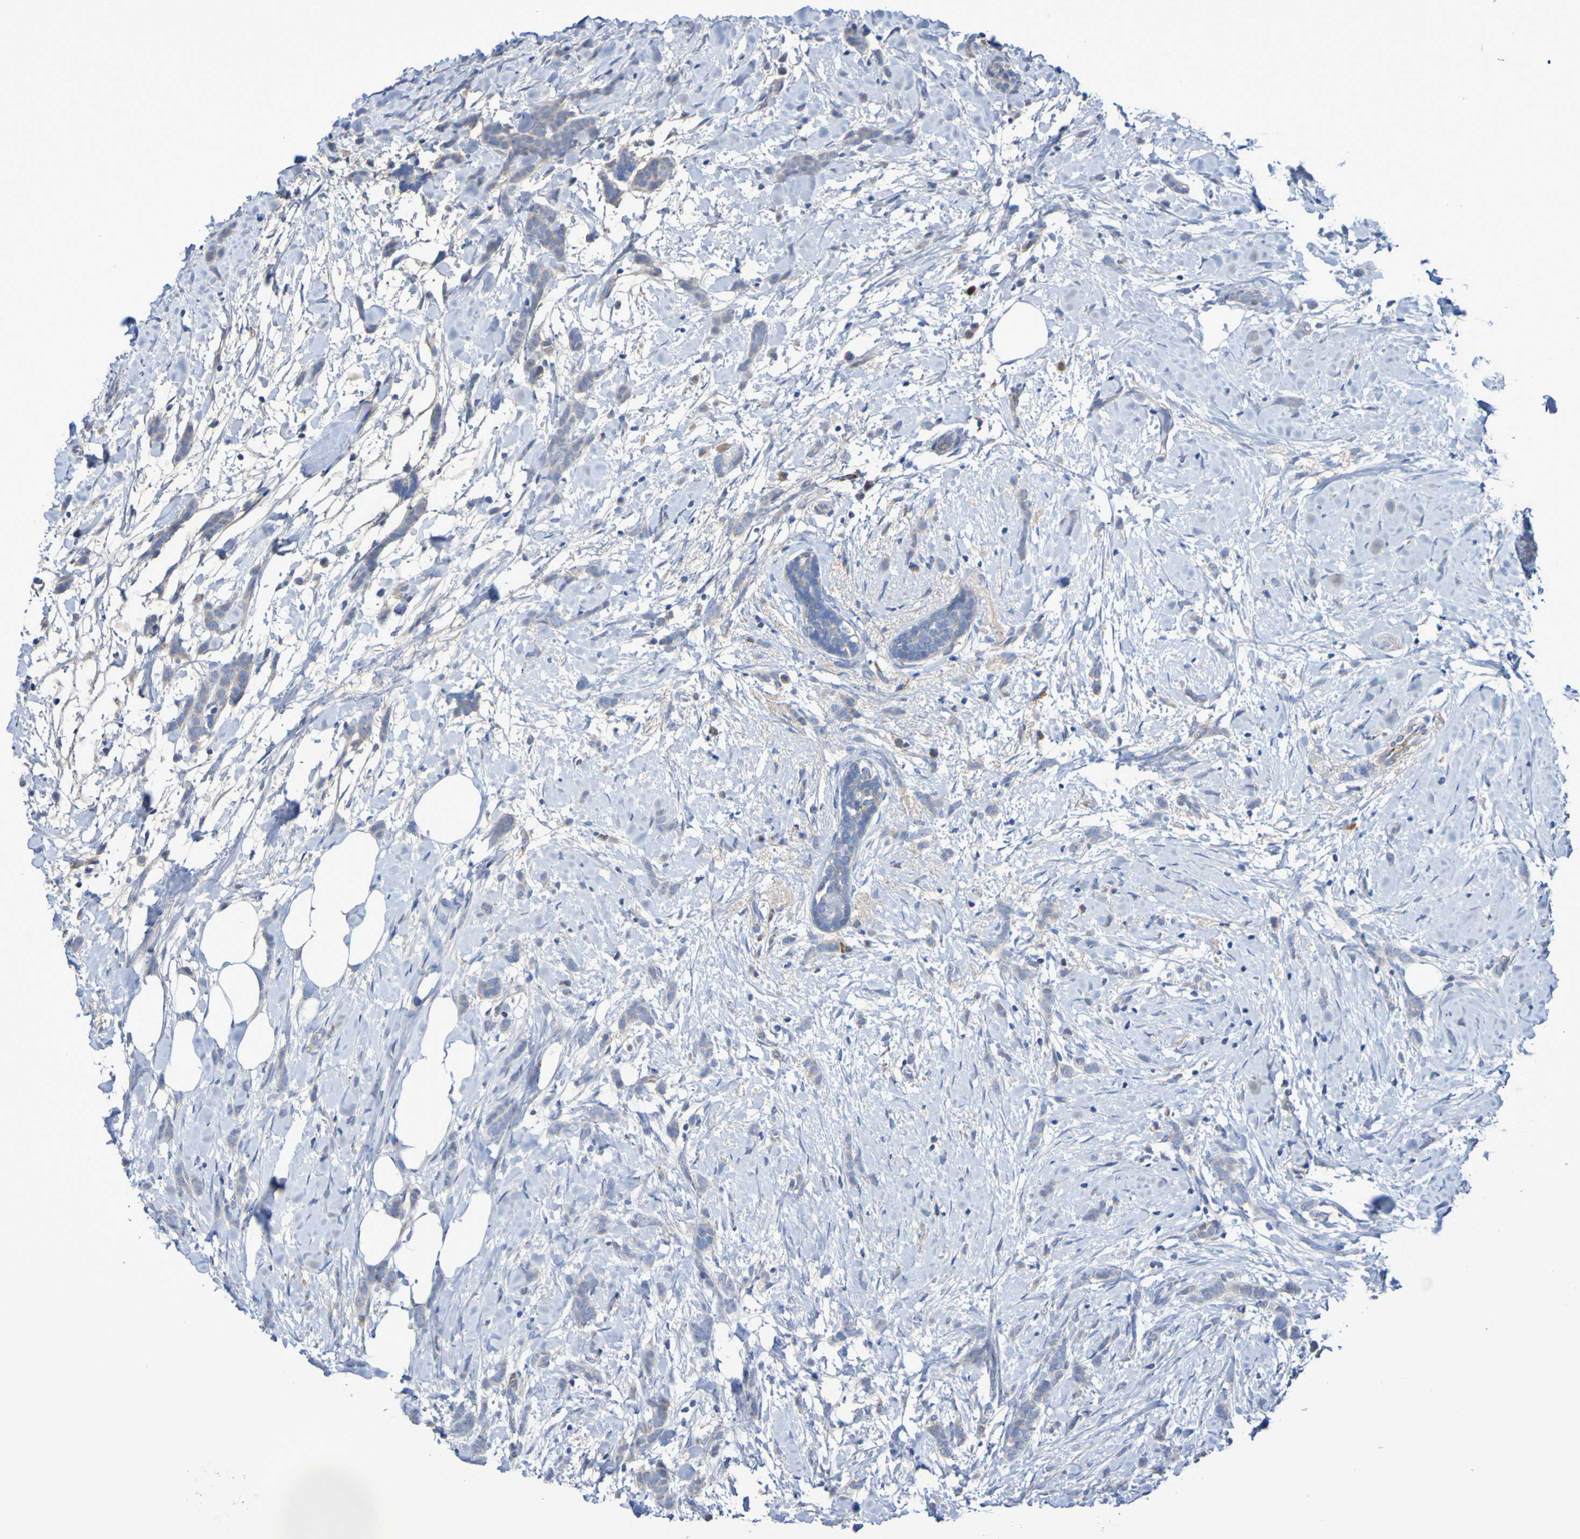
{"staining": {"intensity": "weak", "quantity": "25%-75%", "location": "cytoplasmic/membranous"}, "tissue": "breast cancer", "cell_type": "Tumor cells", "image_type": "cancer", "snomed": [{"axis": "morphology", "description": "Lobular carcinoma, in situ"}, {"axis": "morphology", "description": "Lobular carcinoma"}, {"axis": "topography", "description": "Breast"}], "caption": "Weak cytoplasmic/membranous positivity is seen in approximately 25%-75% of tumor cells in breast cancer.", "gene": "CNTN2", "patient": {"sex": "female", "age": 41}}